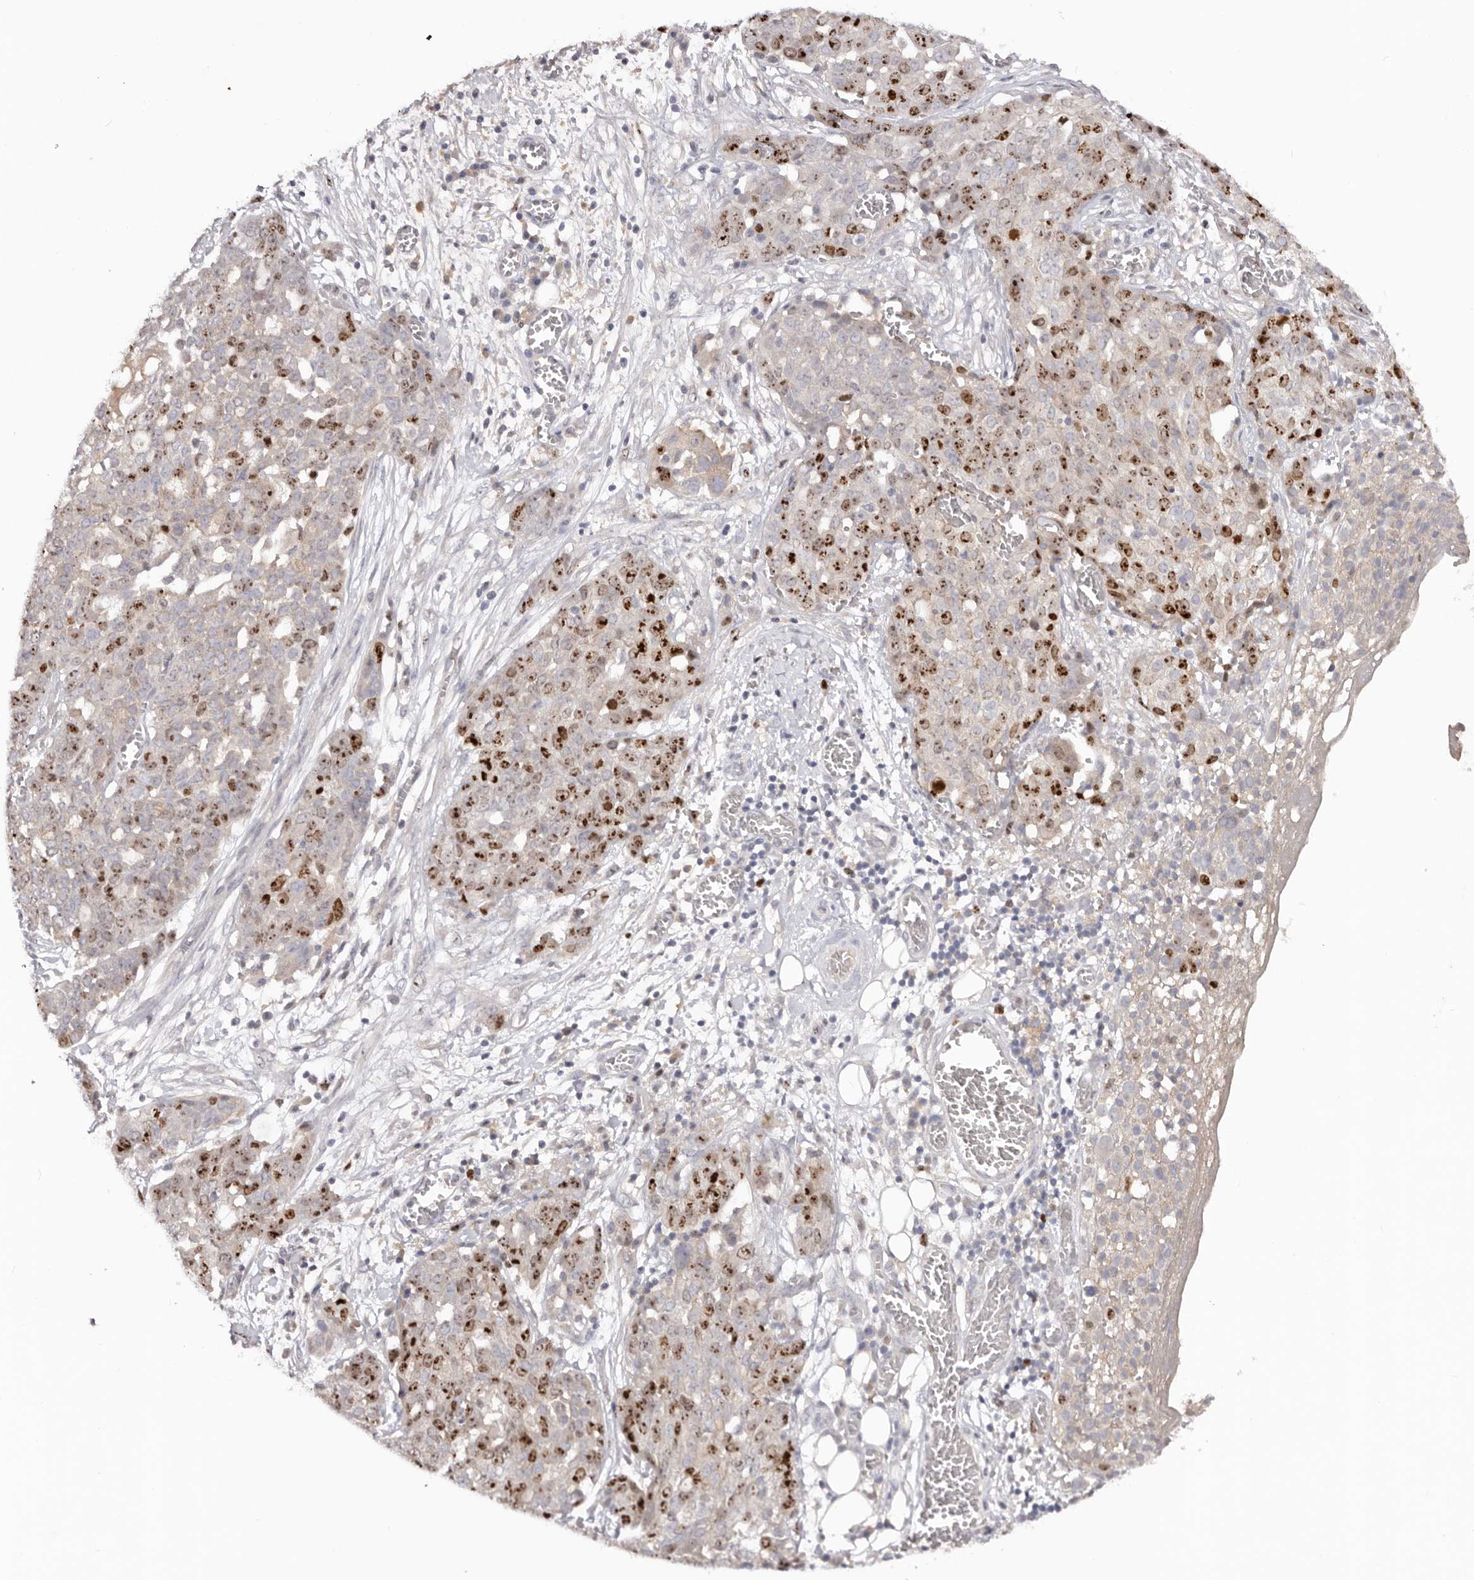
{"staining": {"intensity": "strong", "quantity": "25%-75%", "location": "nuclear"}, "tissue": "ovarian cancer", "cell_type": "Tumor cells", "image_type": "cancer", "snomed": [{"axis": "morphology", "description": "Cystadenocarcinoma, serous, NOS"}, {"axis": "topography", "description": "Soft tissue"}, {"axis": "topography", "description": "Ovary"}], "caption": "A photomicrograph showing strong nuclear staining in about 25%-75% of tumor cells in ovarian cancer, as visualized by brown immunohistochemical staining.", "gene": "CCDC190", "patient": {"sex": "female", "age": 57}}